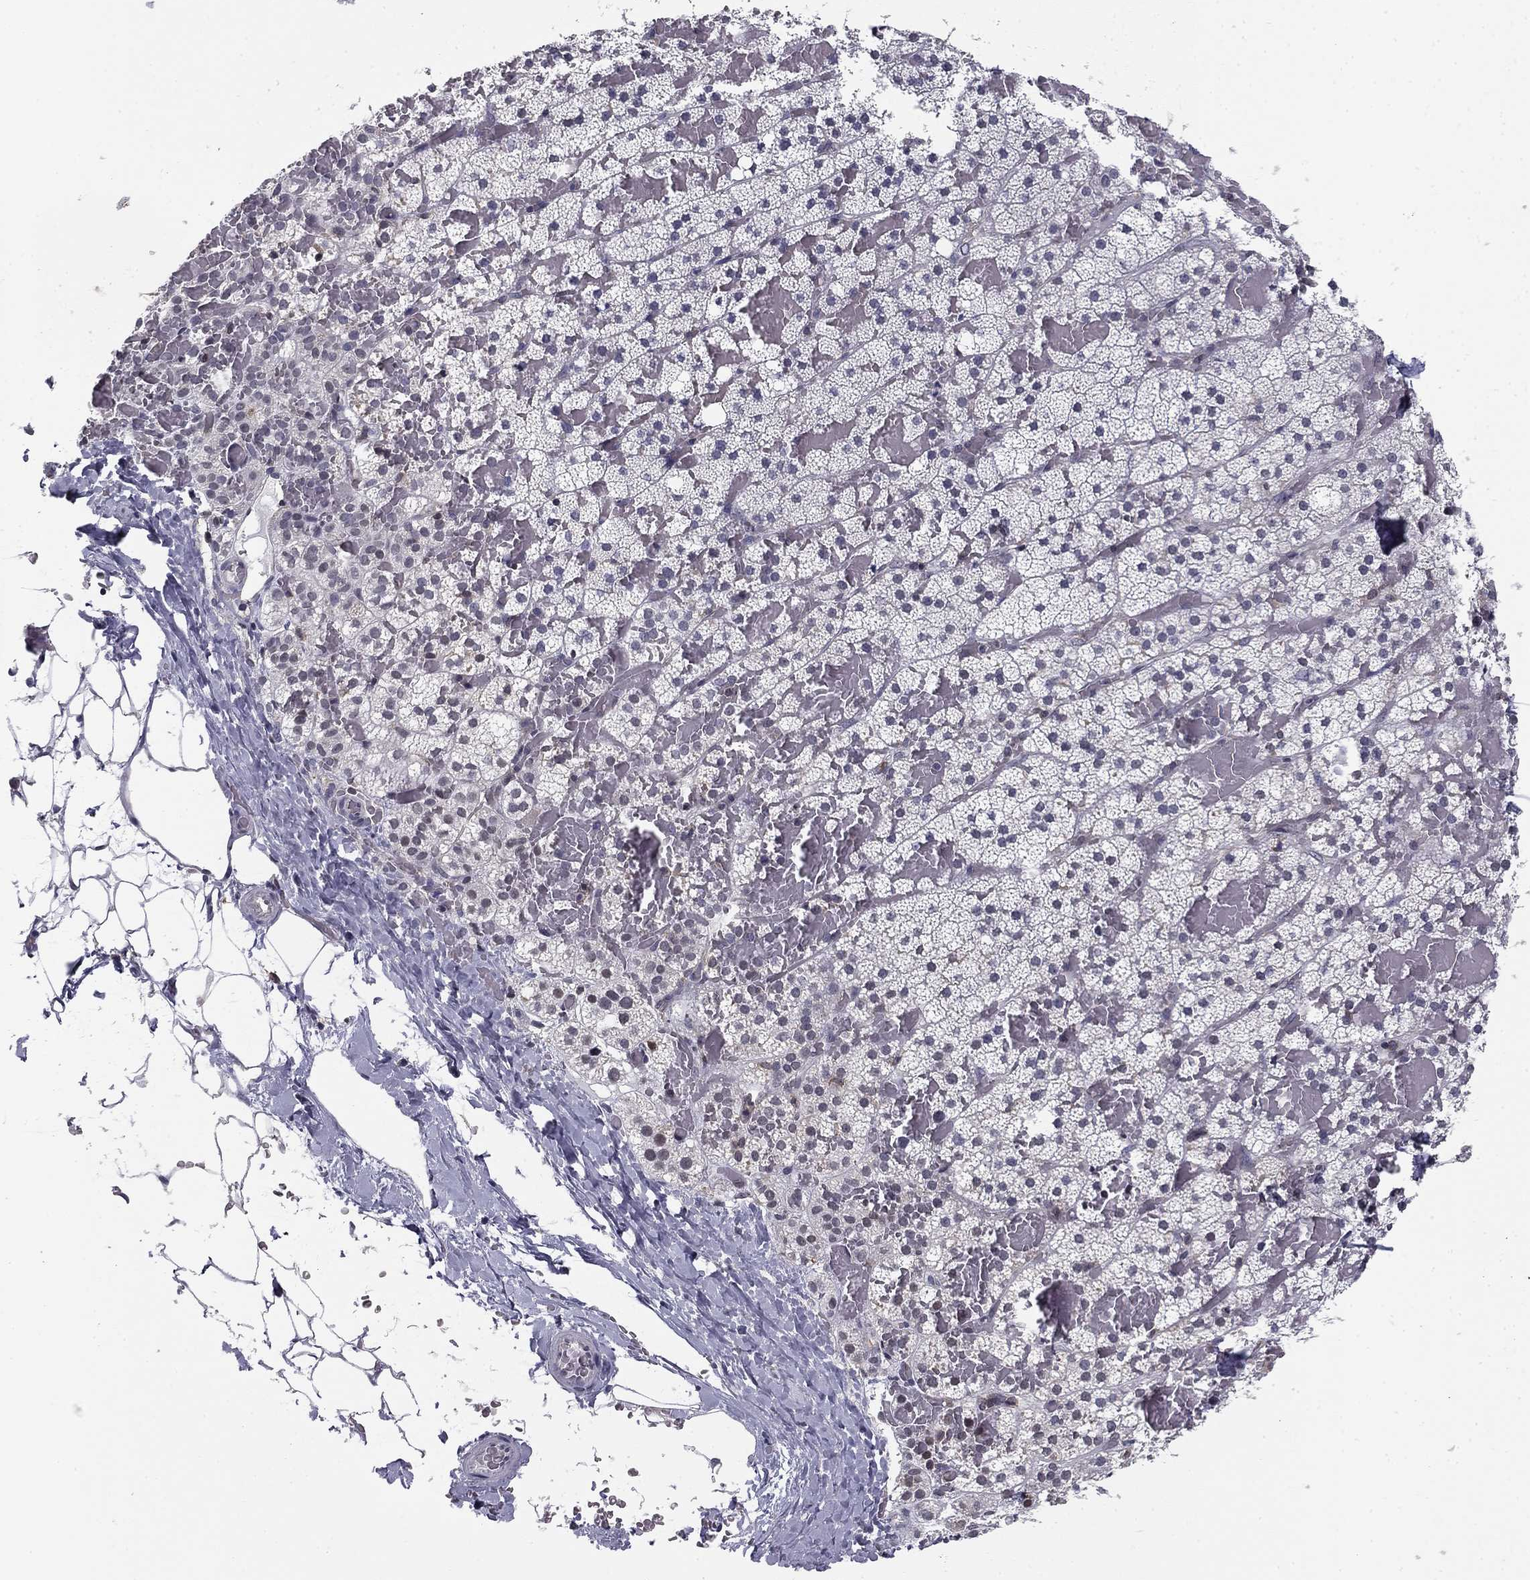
{"staining": {"intensity": "negative", "quantity": "none", "location": "none"}, "tissue": "adrenal gland", "cell_type": "Glandular cells", "image_type": "normal", "snomed": [{"axis": "morphology", "description": "Normal tissue, NOS"}, {"axis": "topography", "description": "Adrenal gland"}], "caption": "IHC of unremarkable adrenal gland reveals no positivity in glandular cells.", "gene": "PLCB2", "patient": {"sex": "male", "age": 53}}